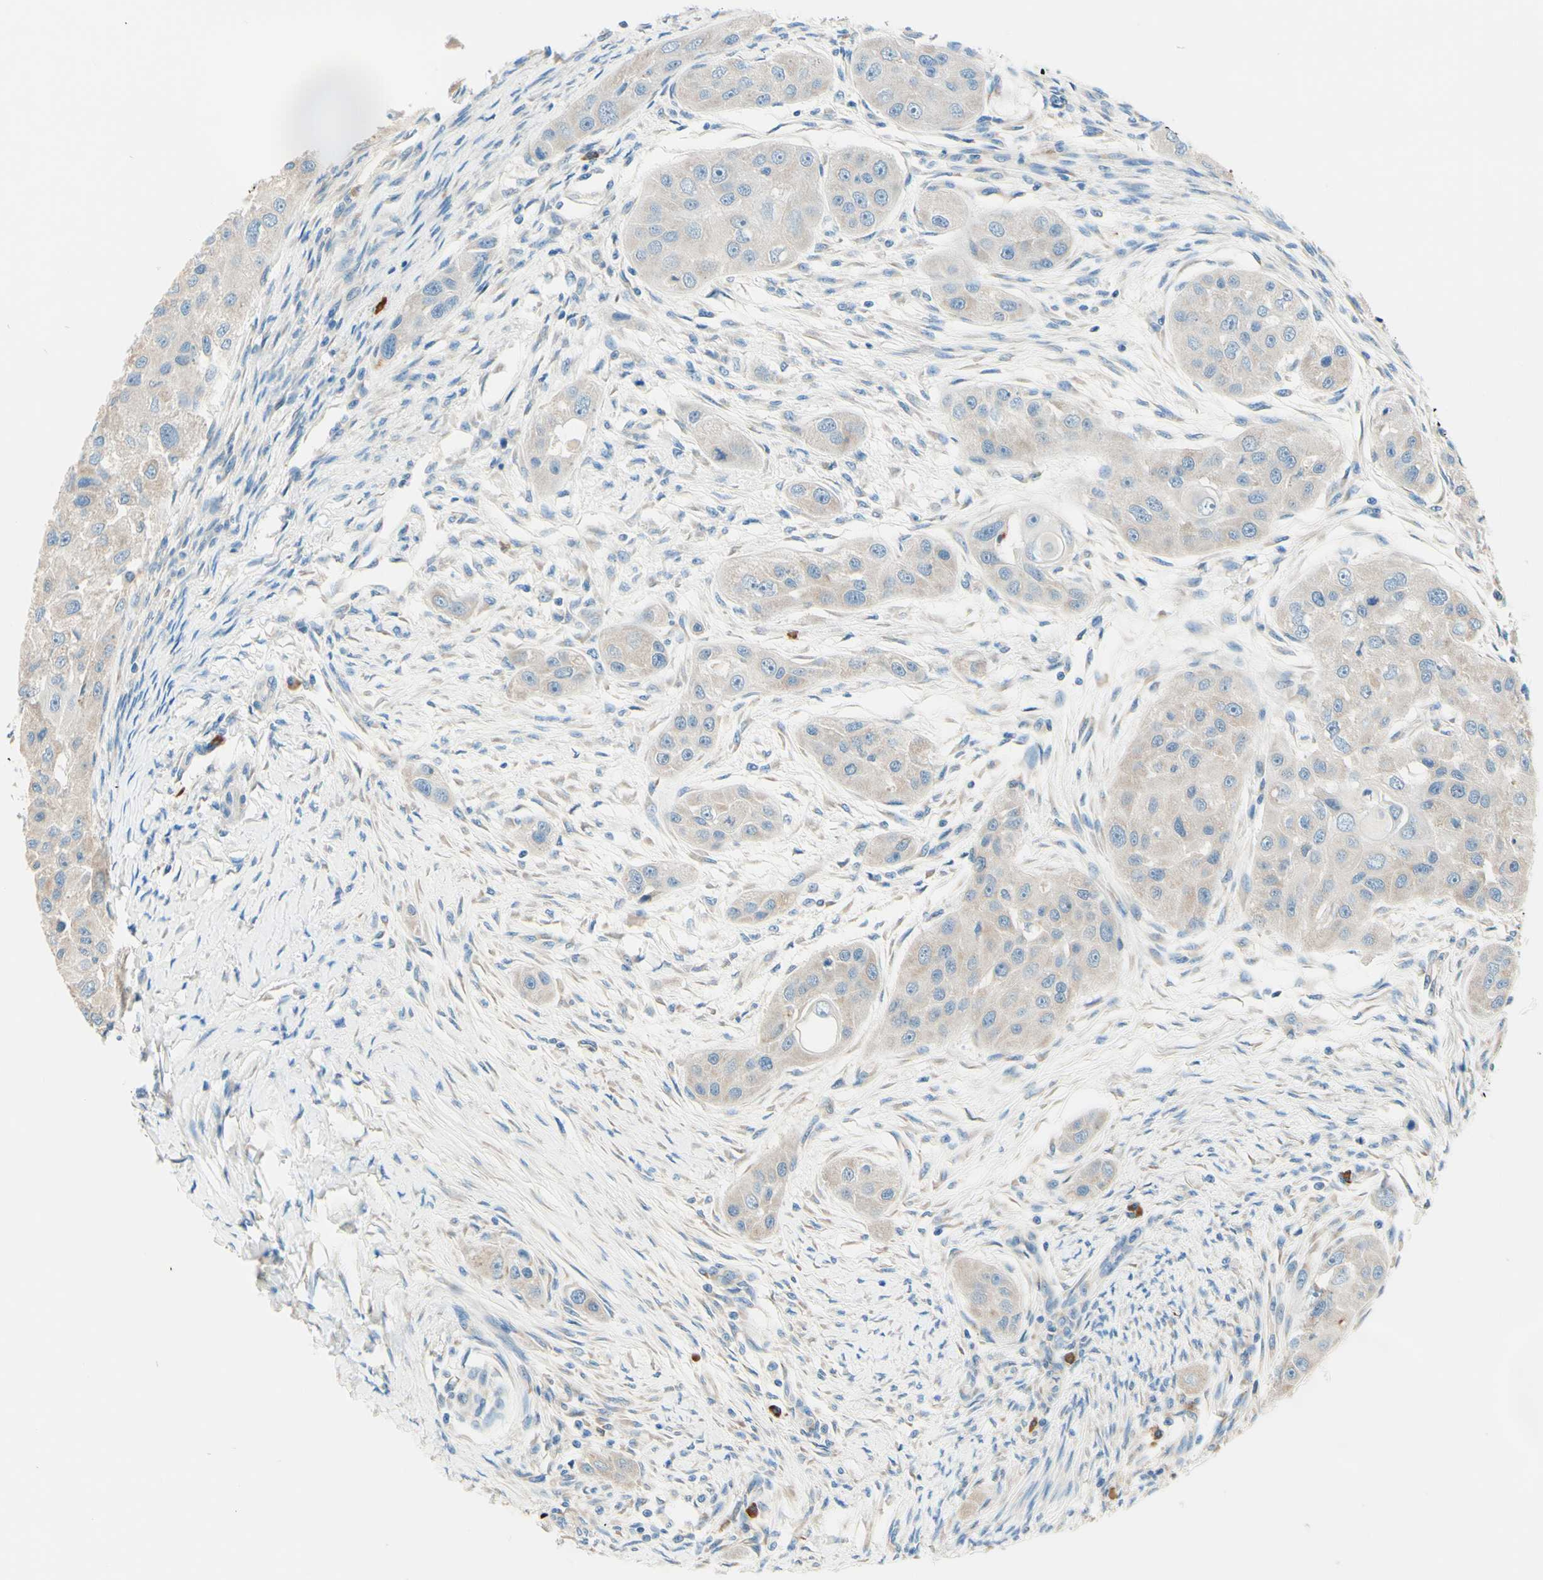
{"staining": {"intensity": "weak", "quantity": ">75%", "location": "cytoplasmic/membranous"}, "tissue": "head and neck cancer", "cell_type": "Tumor cells", "image_type": "cancer", "snomed": [{"axis": "morphology", "description": "Normal tissue, NOS"}, {"axis": "morphology", "description": "Squamous cell carcinoma, NOS"}, {"axis": "topography", "description": "Skeletal muscle"}, {"axis": "topography", "description": "Head-Neck"}], "caption": "Human head and neck cancer (squamous cell carcinoma) stained with a protein marker demonstrates weak staining in tumor cells.", "gene": "PASD1", "patient": {"sex": "male", "age": 51}}